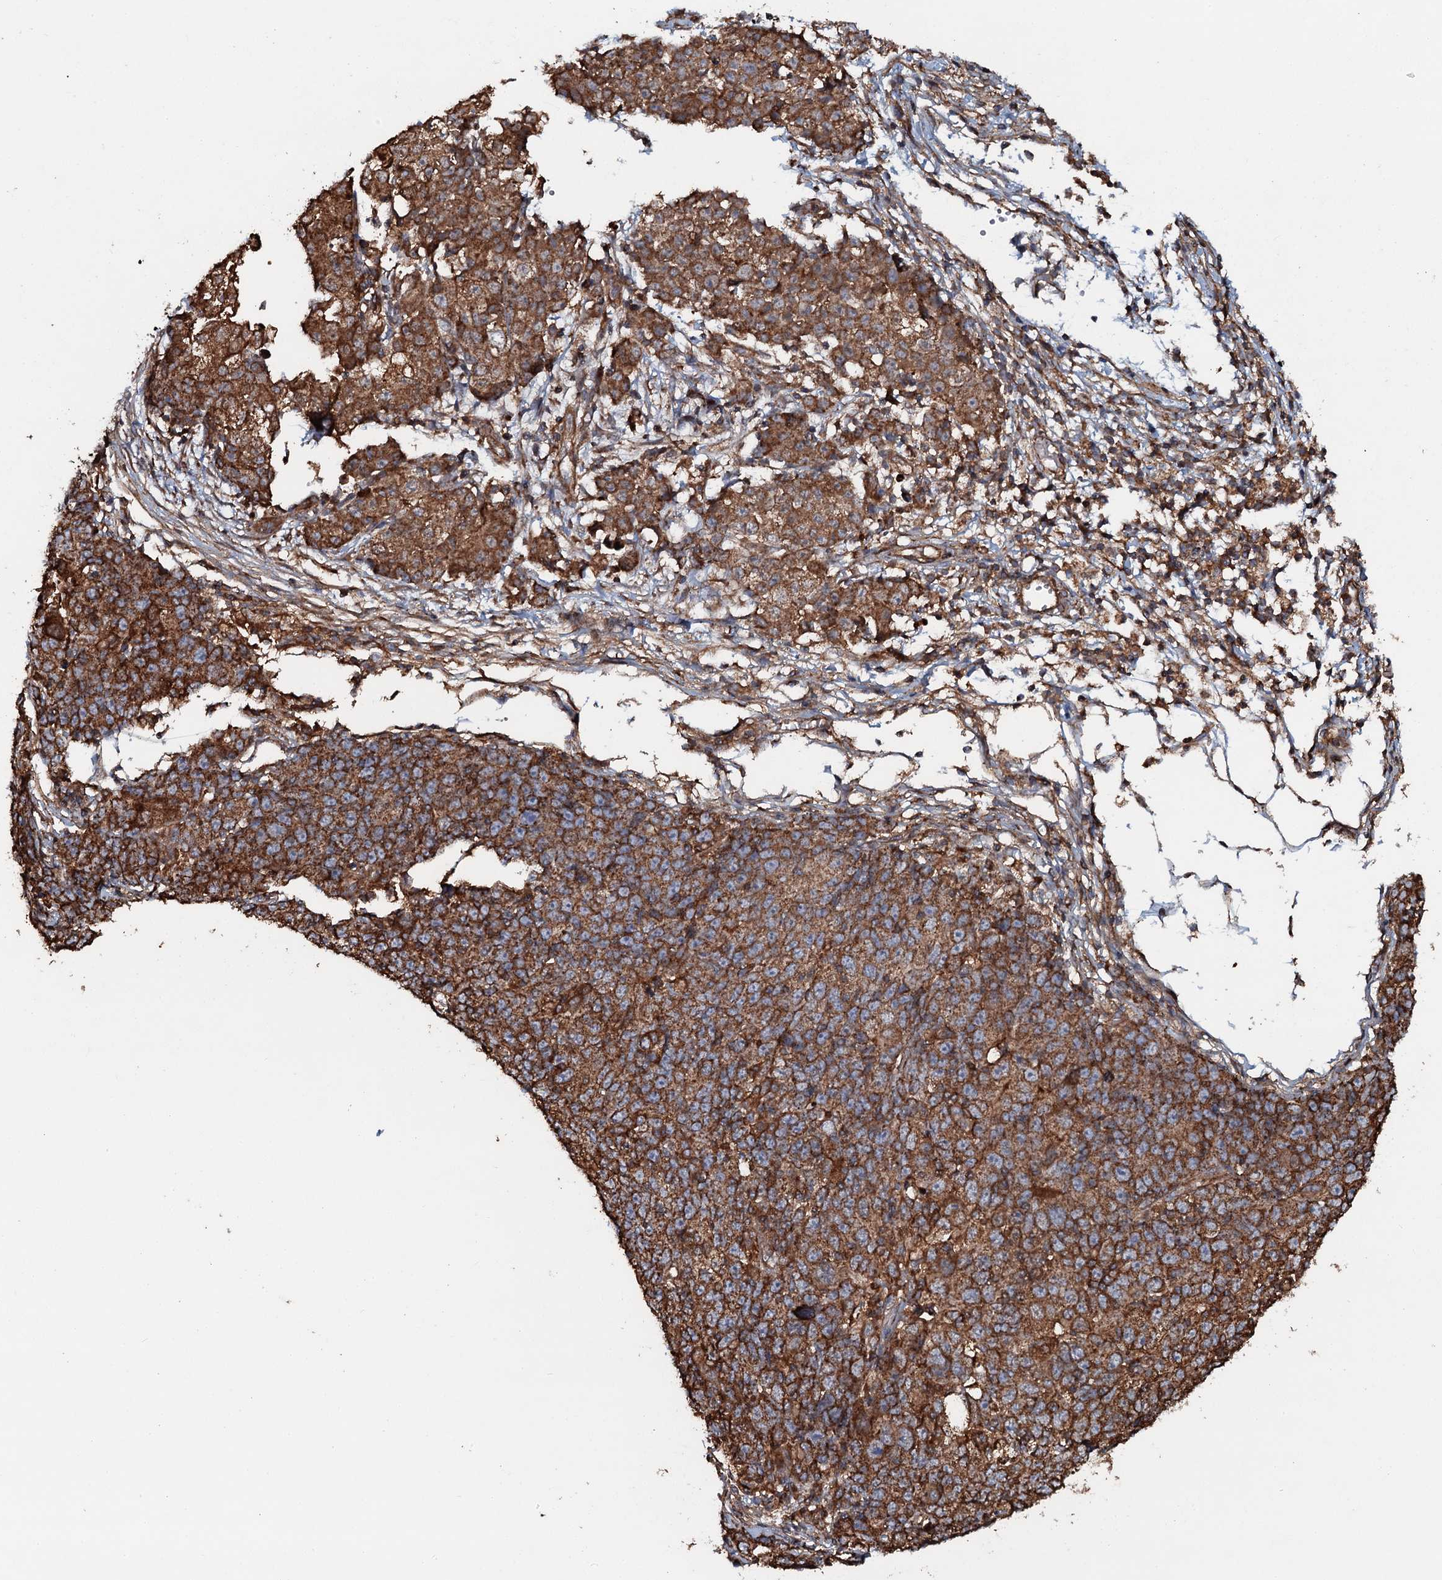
{"staining": {"intensity": "moderate", "quantity": ">75%", "location": "cytoplasmic/membranous"}, "tissue": "ovarian cancer", "cell_type": "Tumor cells", "image_type": "cancer", "snomed": [{"axis": "morphology", "description": "Carcinoma, endometroid"}, {"axis": "topography", "description": "Ovary"}], "caption": "IHC of ovarian cancer (endometroid carcinoma) displays medium levels of moderate cytoplasmic/membranous positivity in approximately >75% of tumor cells. The staining was performed using DAB, with brown indicating positive protein expression. Nuclei are stained blue with hematoxylin.", "gene": "VWA8", "patient": {"sex": "female", "age": 42}}